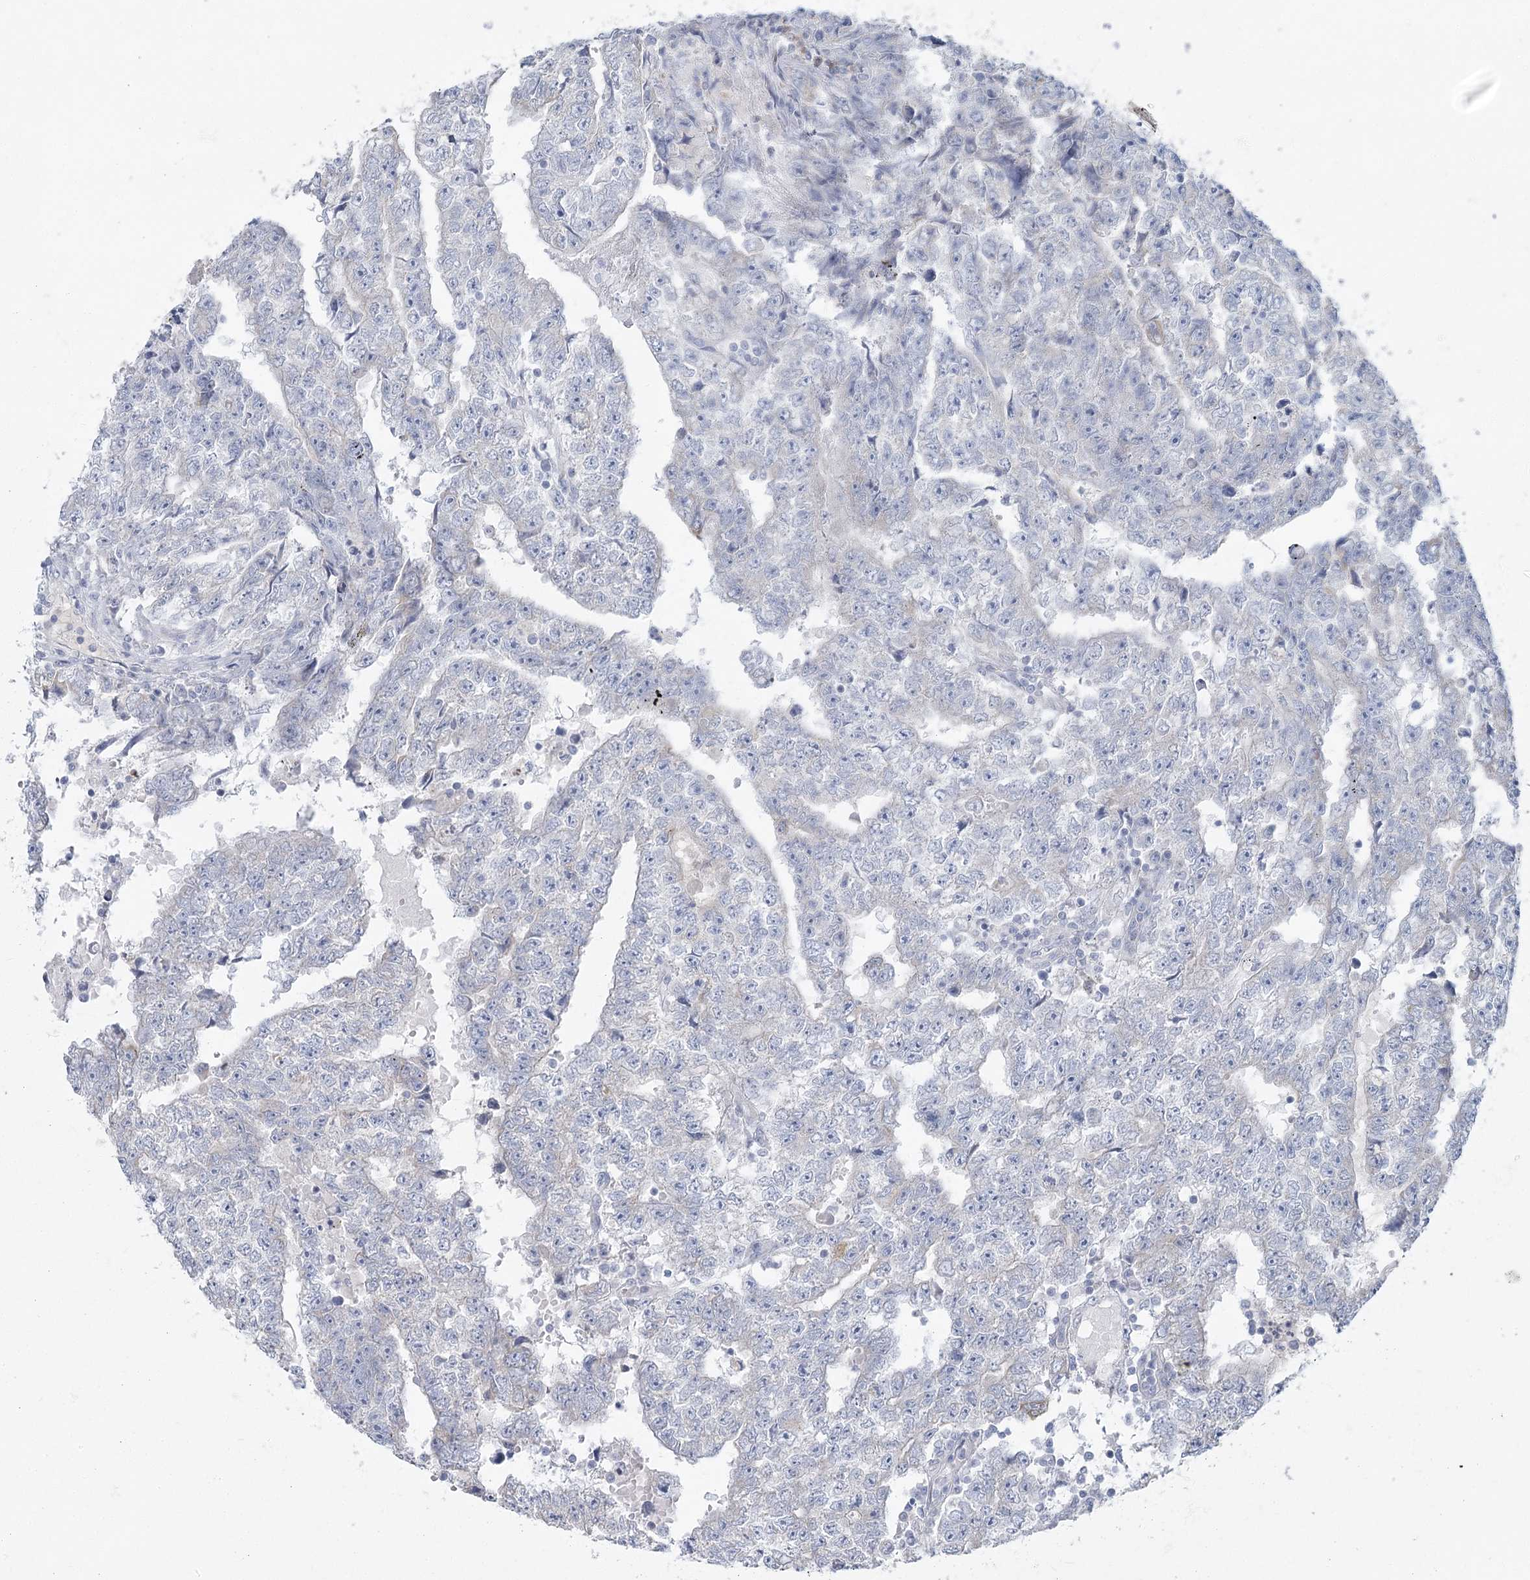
{"staining": {"intensity": "negative", "quantity": "none", "location": "none"}, "tissue": "testis cancer", "cell_type": "Tumor cells", "image_type": "cancer", "snomed": [{"axis": "morphology", "description": "Carcinoma, Embryonal, NOS"}, {"axis": "topography", "description": "Testis"}], "caption": "There is no significant positivity in tumor cells of embryonal carcinoma (testis). The staining is performed using DAB brown chromogen with nuclei counter-stained in using hematoxylin.", "gene": "FAM110C", "patient": {"sex": "male", "age": 25}}